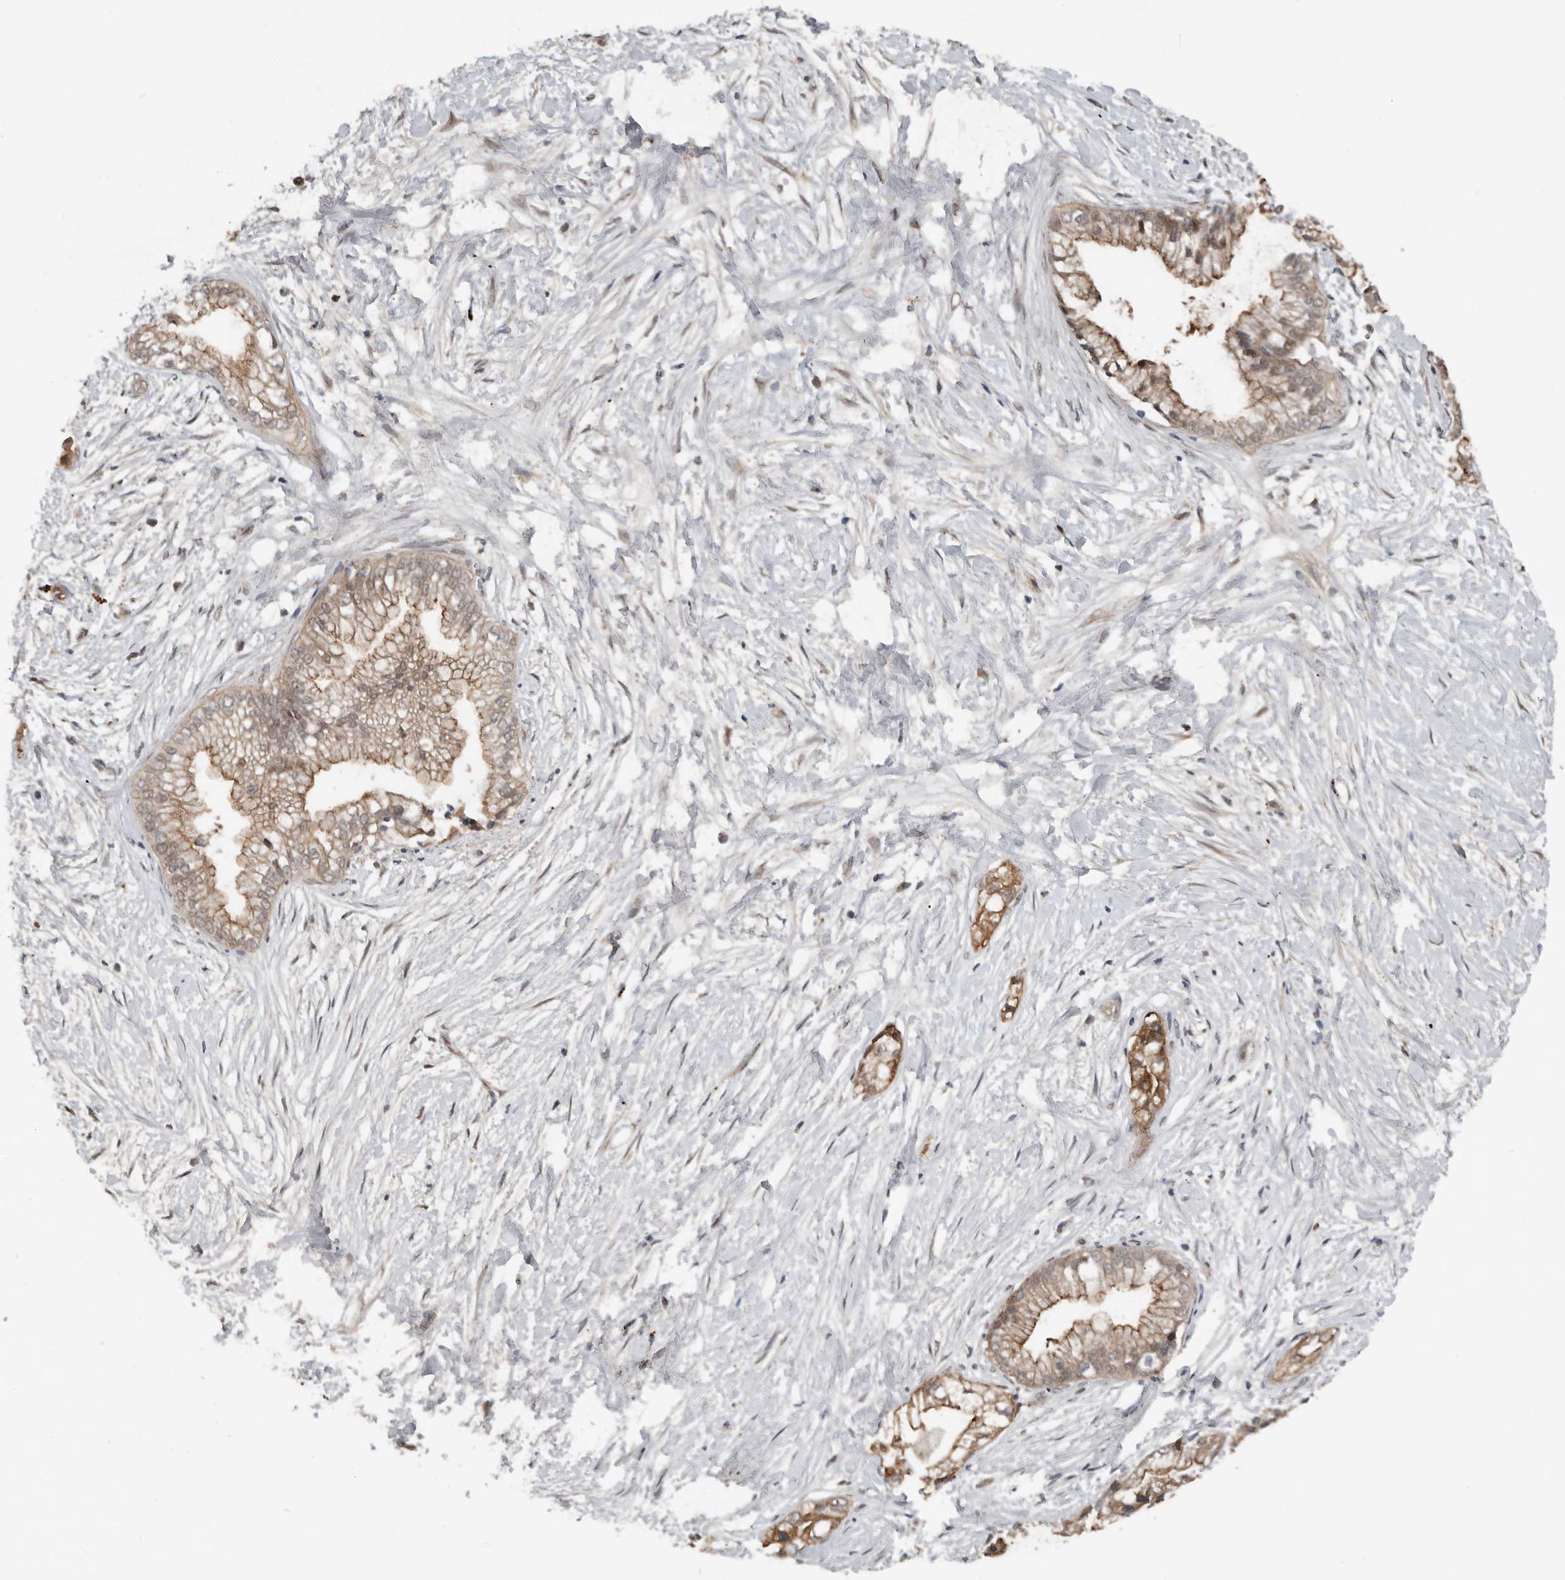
{"staining": {"intensity": "moderate", "quantity": ">75%", "location": "cytoplasmic/membranous"}, "tissue": "pancreatic cancer", "cell_type": "Tumor cells", "image_type": "cancer", "snomed": [{"axis": "morphology", "description": "Adenocarcinoma, NOS"}, {"axis": "topography", "description": "Pancreas"}], "caption": "Tumor cells reveal medium levels of moderate cytoplasmic/membranous positivity in about >75% of cells in pancreatic cancer (adenocarcinoma).", "gene": "YOD1", "patient": {"sex": "male", "age": 68}}